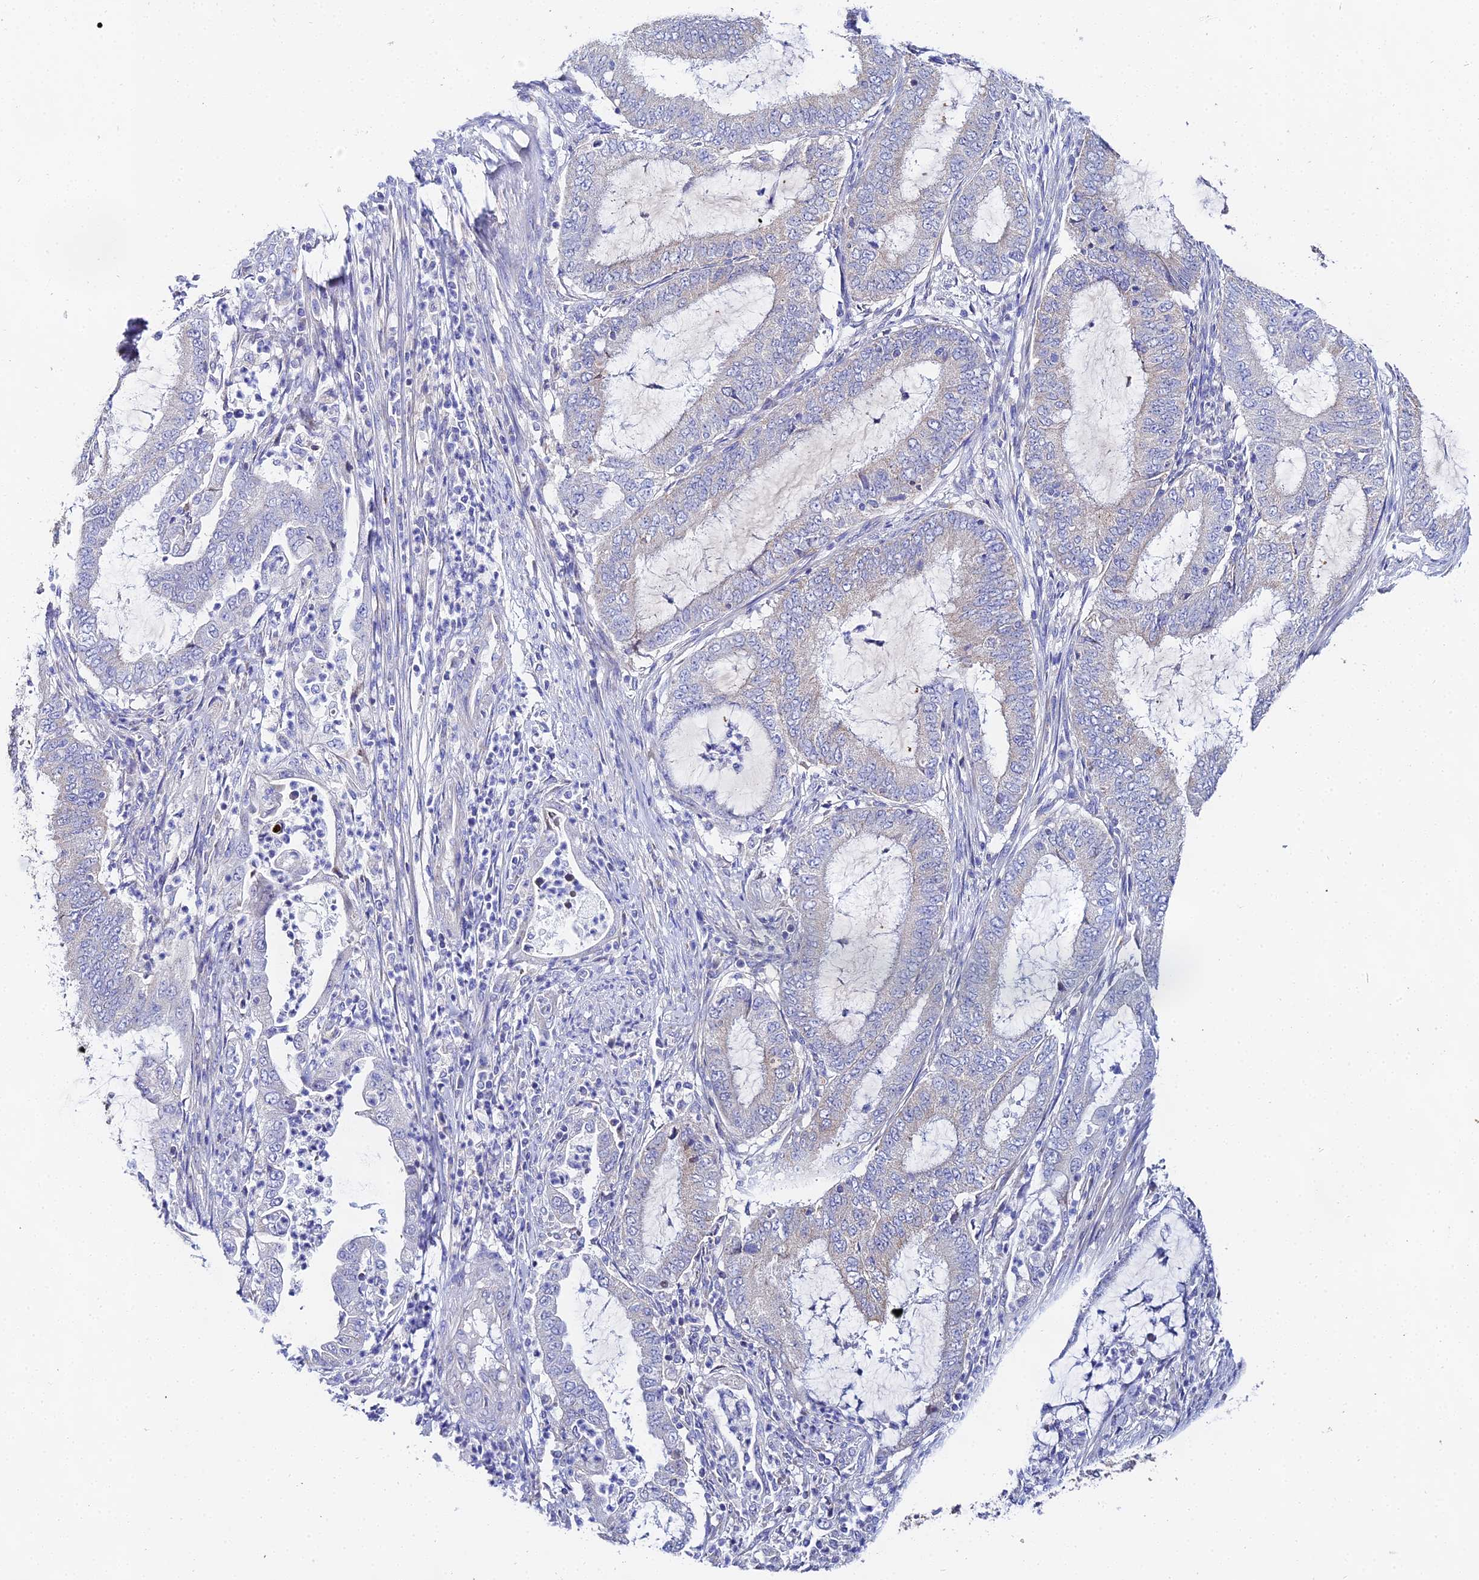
{"staining": {"intensity": "negative", "quantity": "none", "location": "none"}, "tissue": "endometrial cancer", "cell_type": "Tumor cells", "image_type": "cancer", "snomed": [{"axis": "morphology", "description": "Adenocarcinoma, NOS"}, {"axis": "topography", "description": "Endometrium"}], "caption": "This is an immunohistochemistry (IHC) micrograph of endometrial cancer. There is no expression in tumor cells.", "gene": "PPP2R2C", "patient": {"sex": "female", "age": 51}}